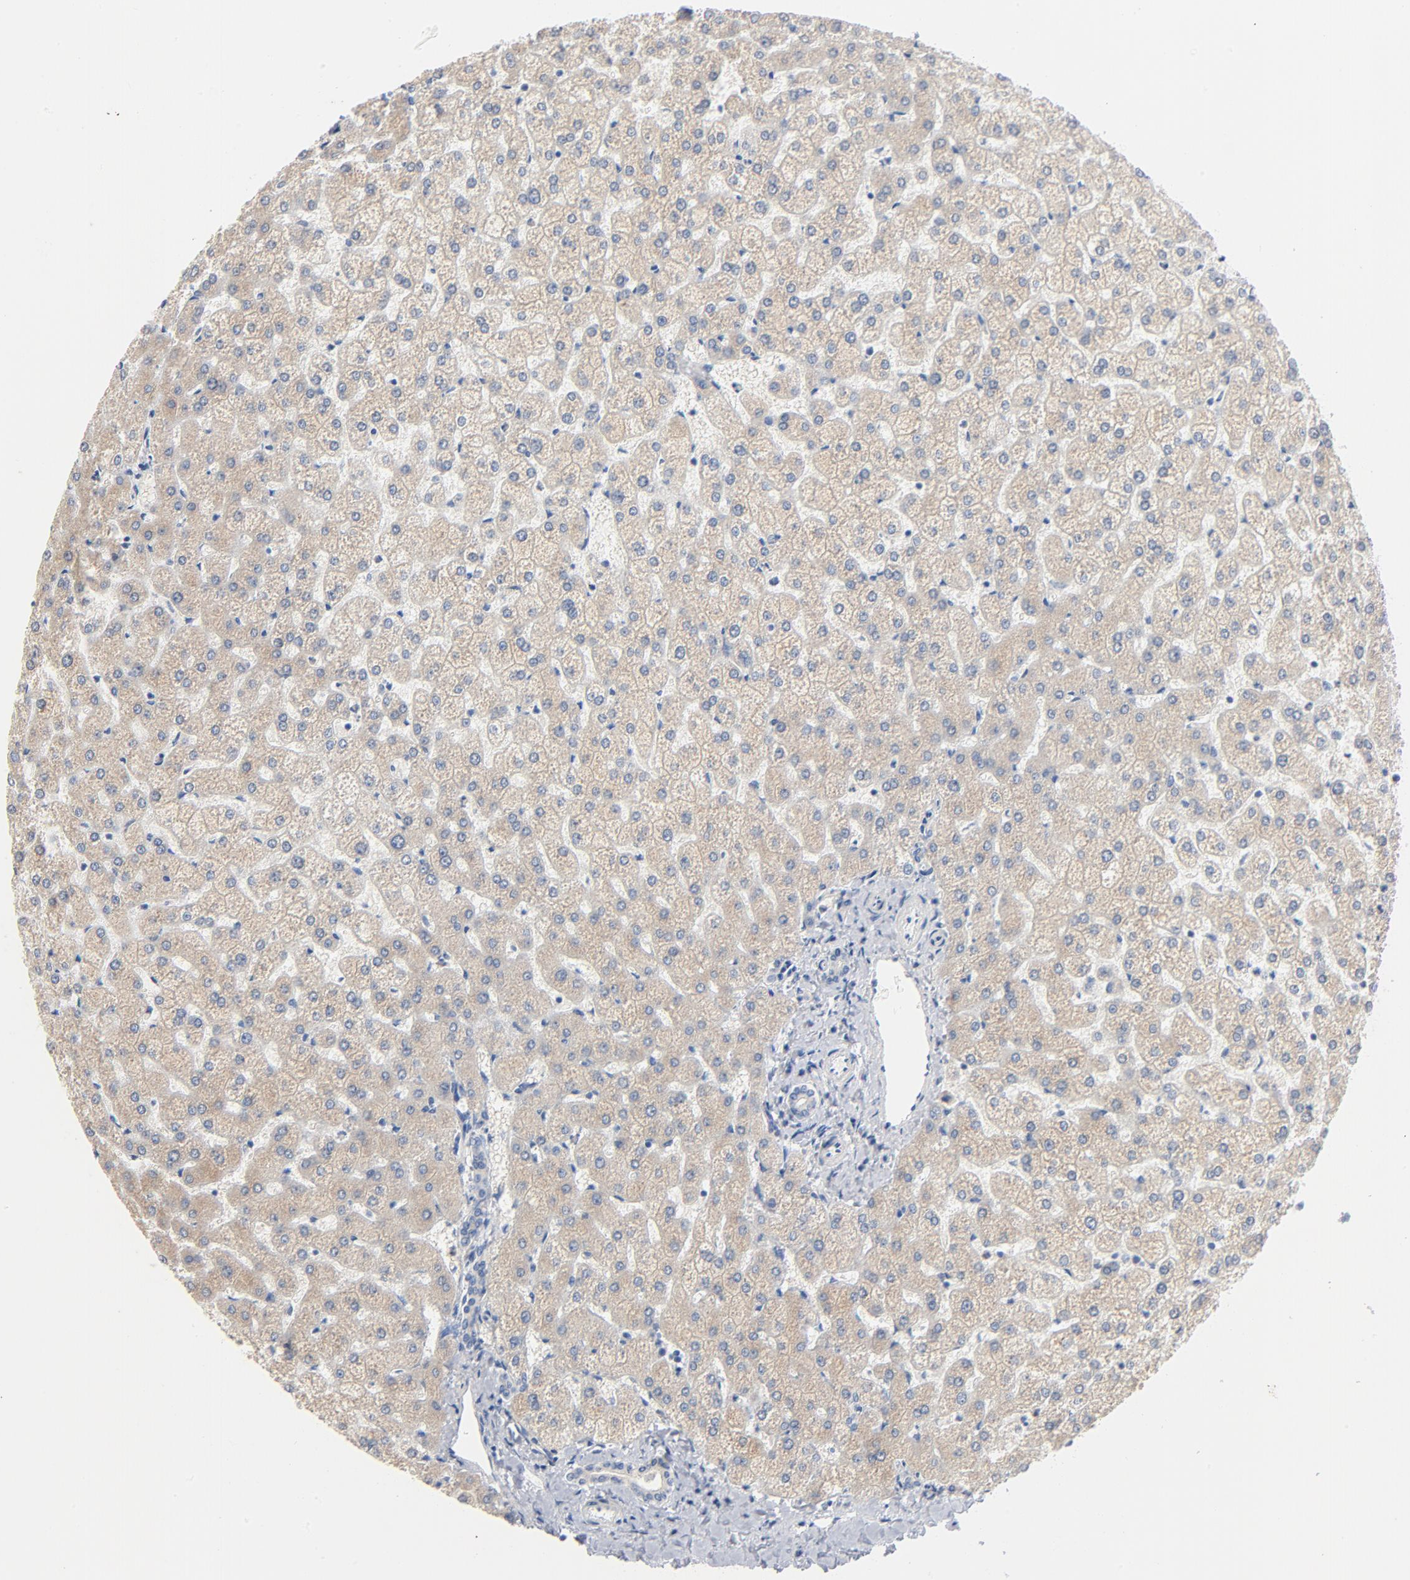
{"staining": {"intensity": "negative", "quantity": "none", "location": "none"}, "tissue": "liver", "cell_type": "Cholangiocytes", "image_type": "normal", "snomed": [{"axis": "morphology", "description": "Normal tissue, NOS"}, {"axis": "topography", "description": "Liver"}], "caption": "This is a image of IHC staining of benign liver, which shows no positivity in cholangiocytes.", "gene": "IFT43", "patient": {"sex": "female", "age": 32}}